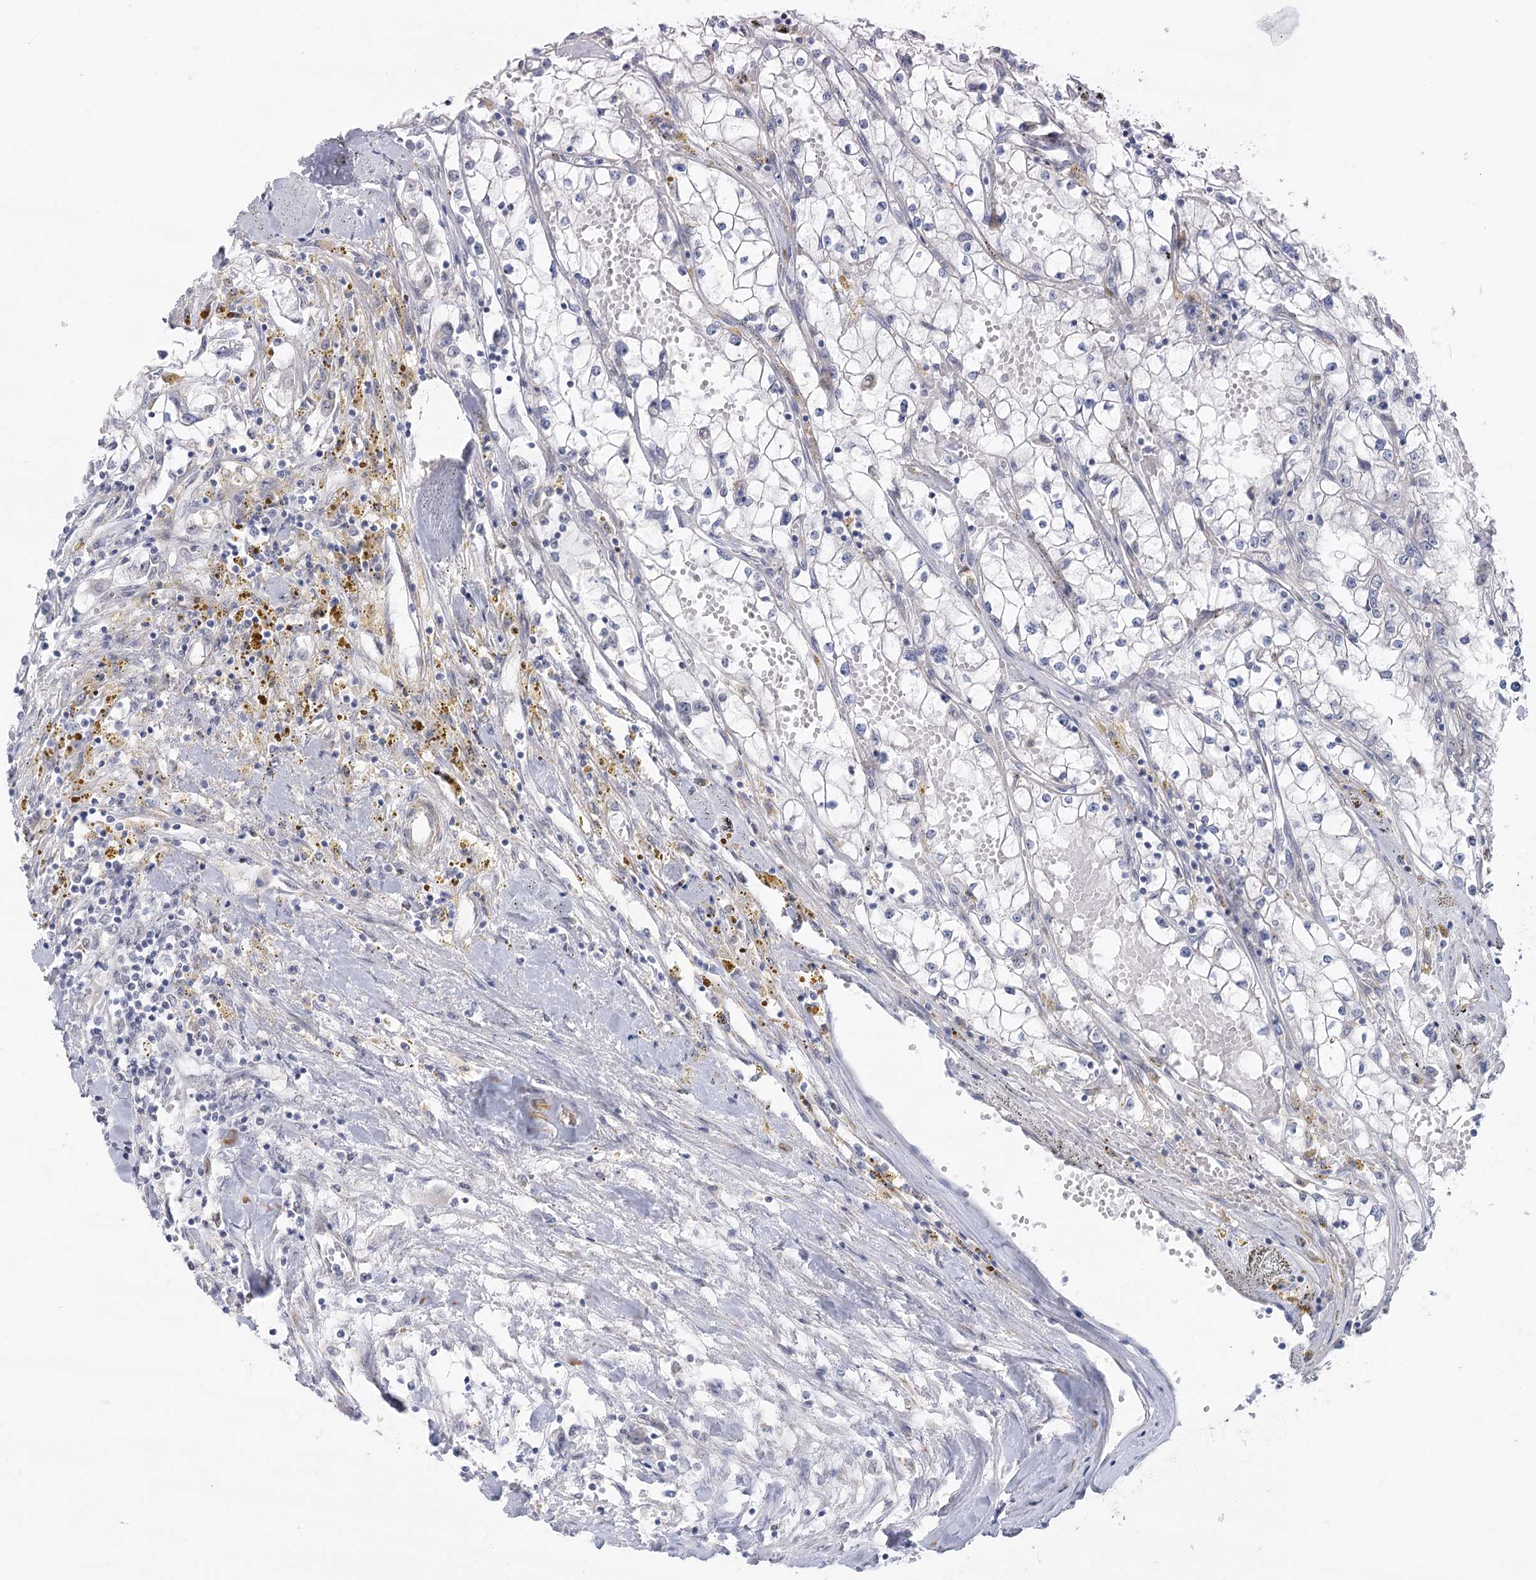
{"staining": {"intensity": "negative", "quantity": "none", "location": "none"}, "tissue": "renal cancer", "cell_type": "Tumor cells", "image_type": "cancer", "snomed": [{"axis": "morphology", "description": "Adenocarcinoma, NOS"}, {"axis": "topography", "description": "Kidney"}], "caption": "An image of renal cancer stained for a protein demonstrates no brown staining in tumor cells.", "gene": "ARSI", "patient": {"sex": "male", "age": 56}}